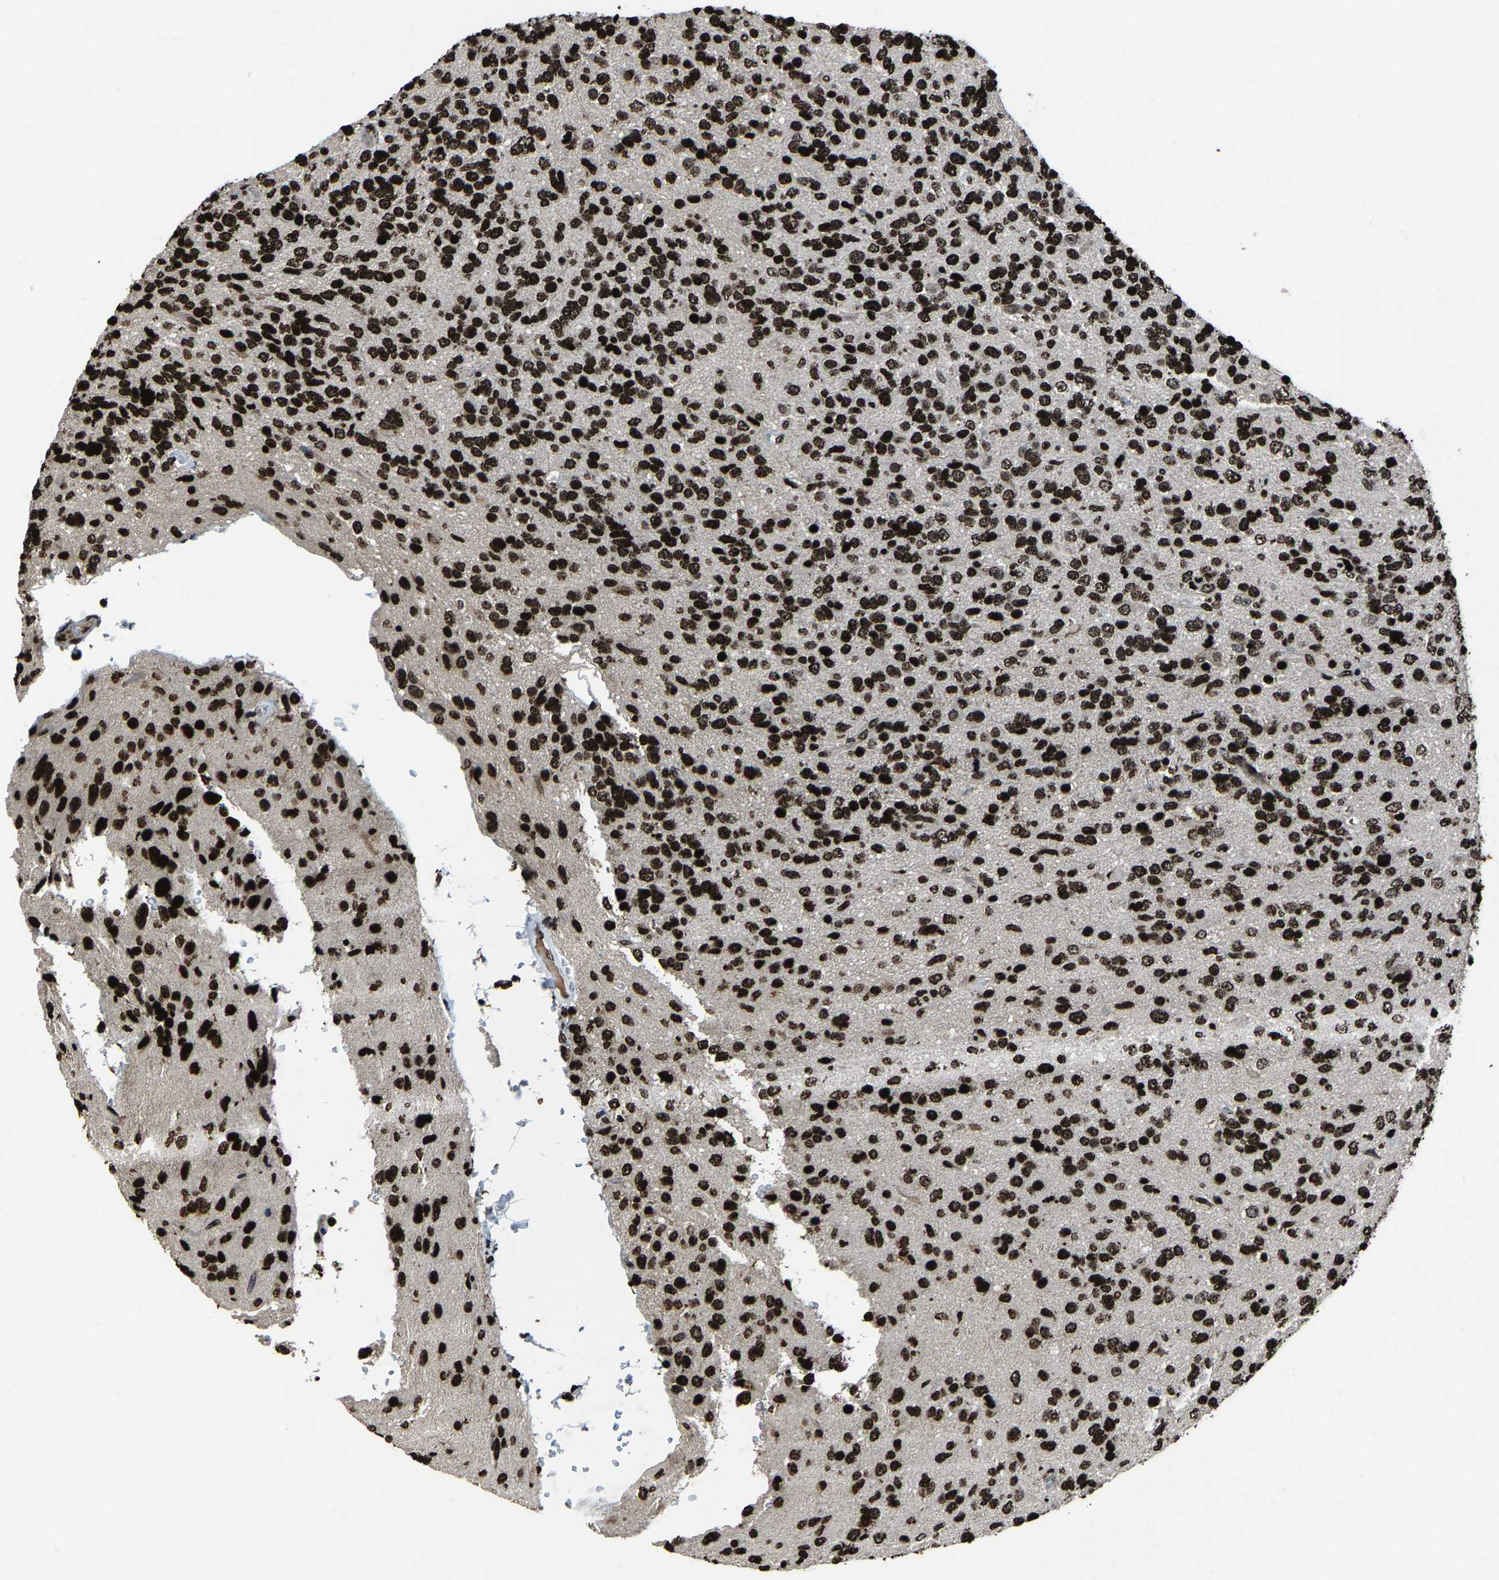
{"staining": {"intensity": "strong", "quantity": ">75%", "location": "nuclear"}, "tissue": "glioma", "cell_type": "Tumor cells", "image_type": "cancer", "snomed": [{"axis": "morphology", "description": "Glioma, malignant, High grade"}, {"axis": "topography", "description": "Brain"}], "caption": "Human glioma stained with a protein marker shows strong staining in tumor cells.", "gene": "H4C1", "patient": {"sex": "female", "age": 58}}